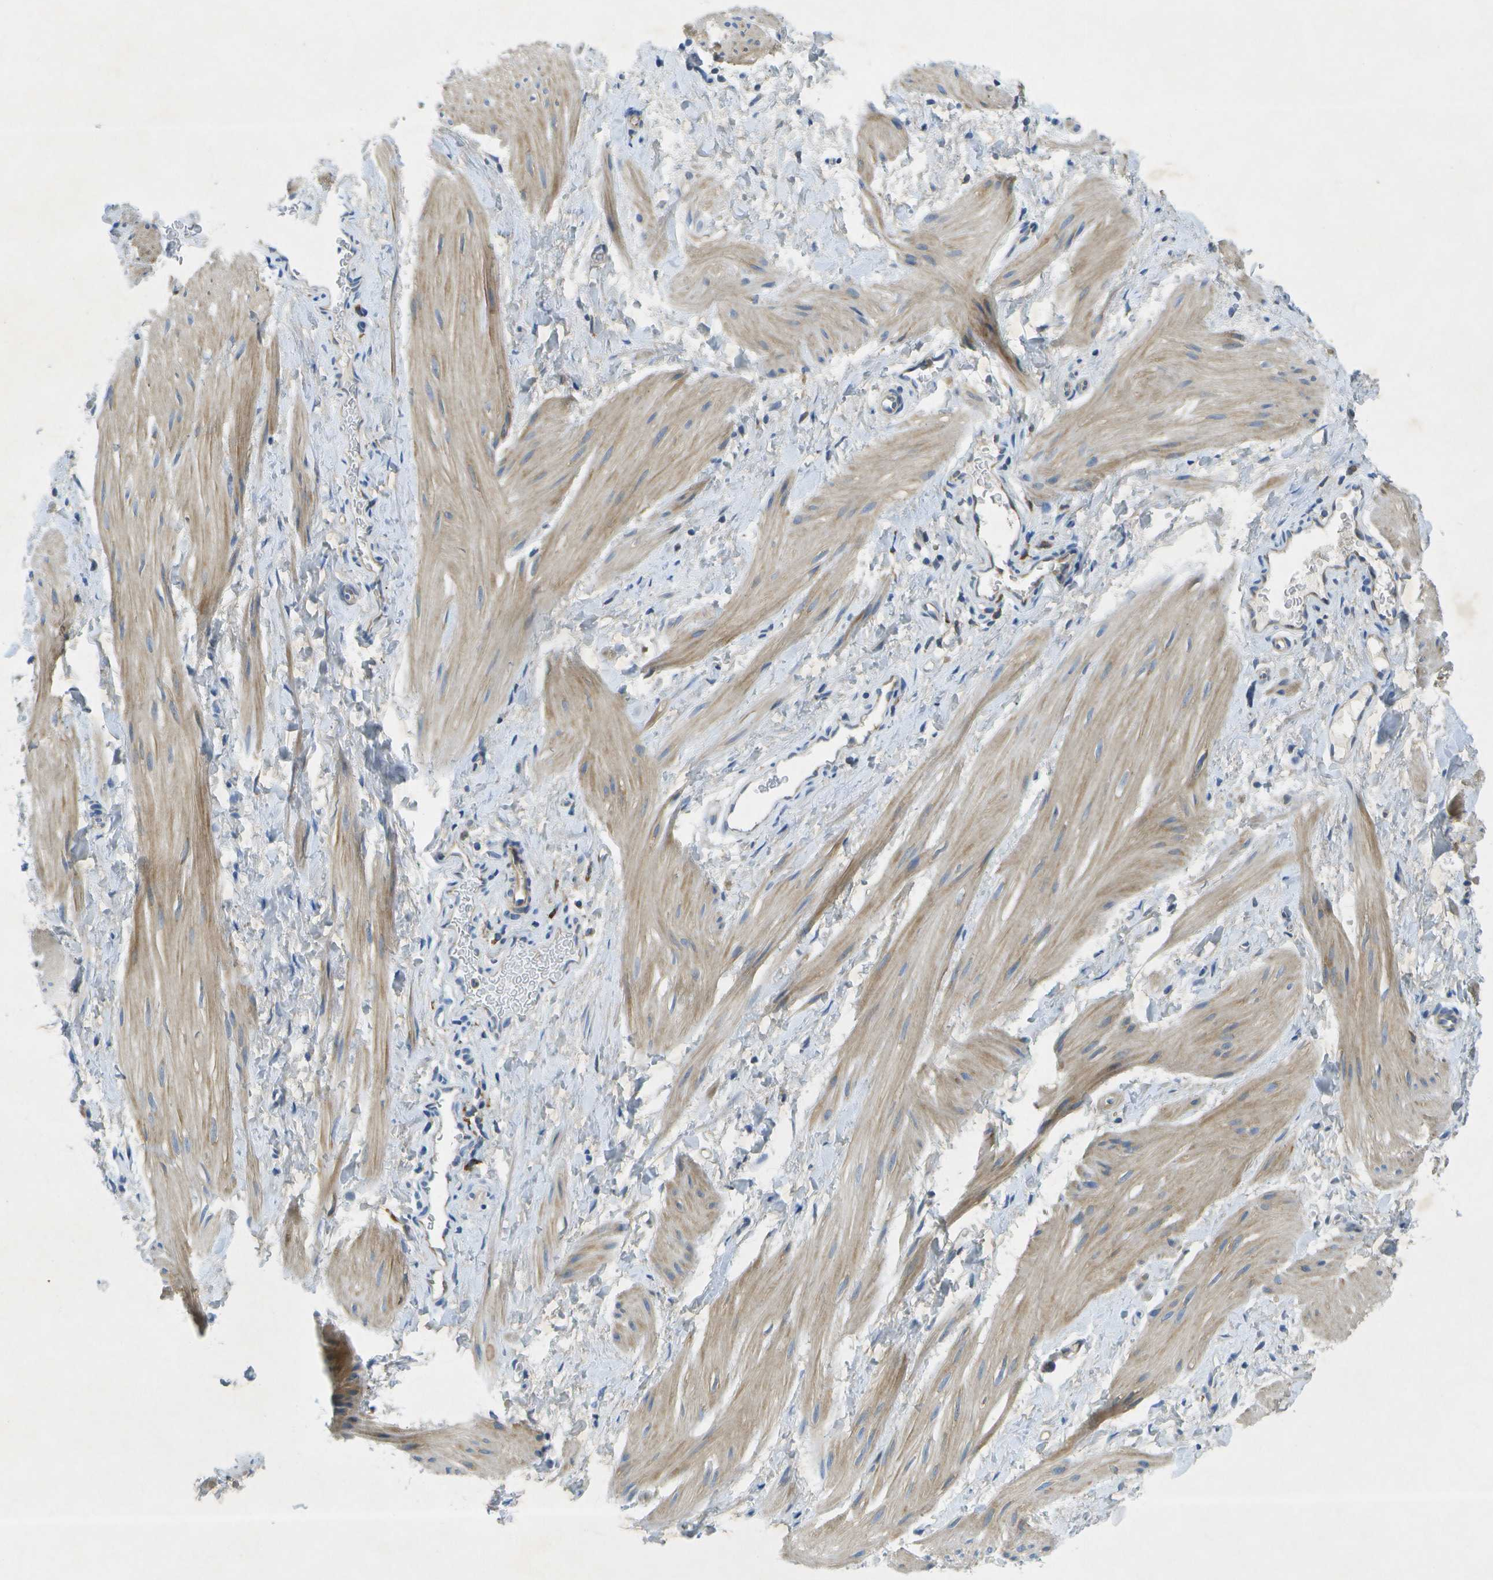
{"staining": {"intensity": "weak", "quantity": ">75%", "location": "cytoplasmic/membranous"}, "tissue": "smooth muscle", "cell_type": "Smooth muscle cells", "image_type": "normal", "snomed": [{"axis": "morphology", "description": "Normal tissue, NOS"}, {"axis": "topography", "description": "Smooth muscle"}], "caption": "Smooth muscle stained with a brown dye shows weak cytoplasmic/membranous positive staining in approximately >75% of smooth muscle cells.", "gene": "WNK2", "patient": {"sex": "male", "age": 16}}